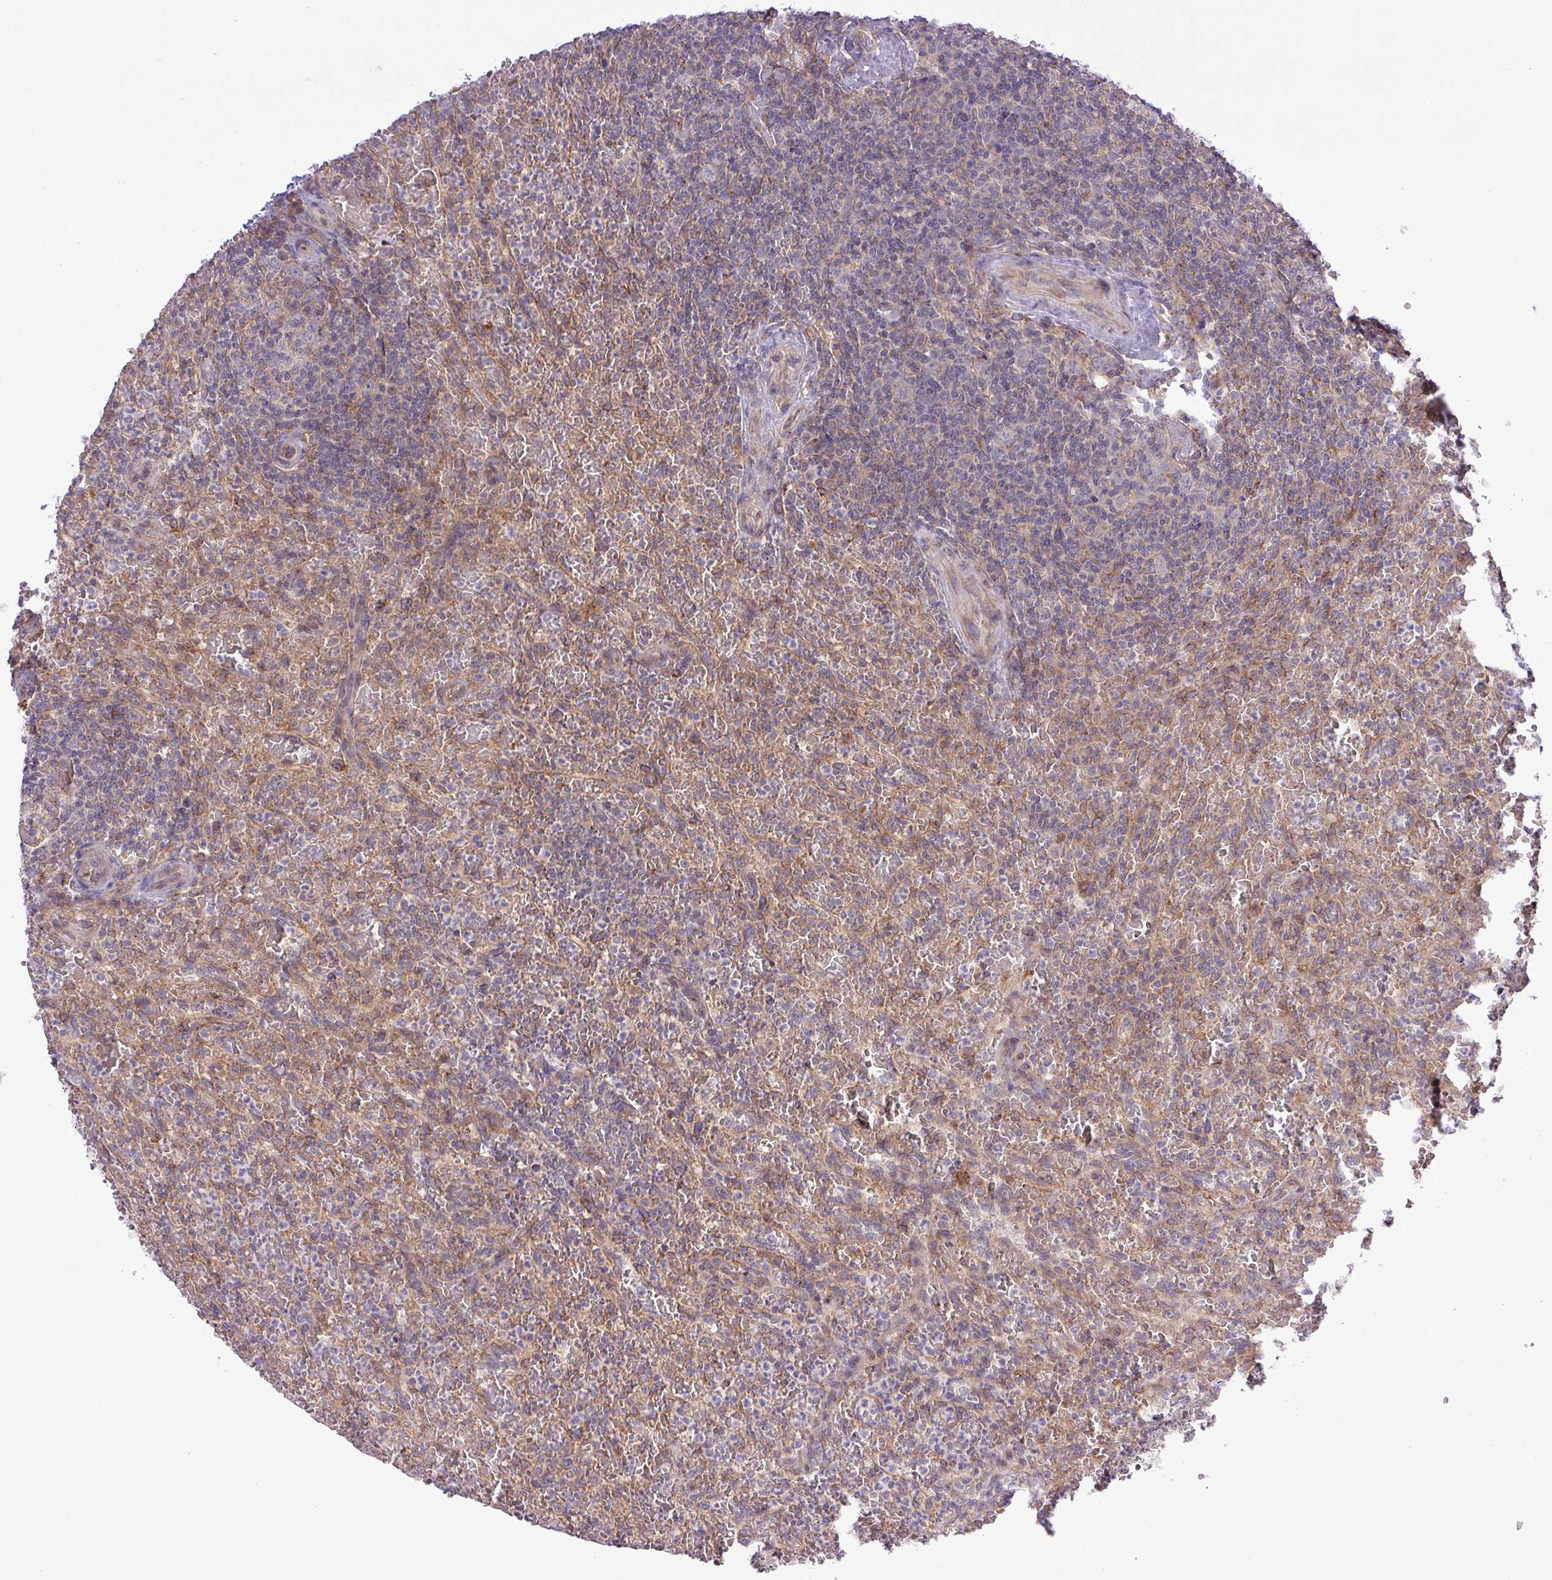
{"staining": {"intensity": "negative", "quantity": "none", "location": "none"}, "tissue": "lymphoma", "cell_type": "Tumor cells", "image_type": "cancer", "snomed": [{"axis": "morphology", "description": "Malignant lymphoma, non-Hodgkin's type, Low grade"}, {"axis": "topography", "description": "Spleen"}], "caption": "Tumor cells show no significant positivity in lymphoma.", "gene": "FAM222B", "patient": {"sex": "female", "age": 64}}